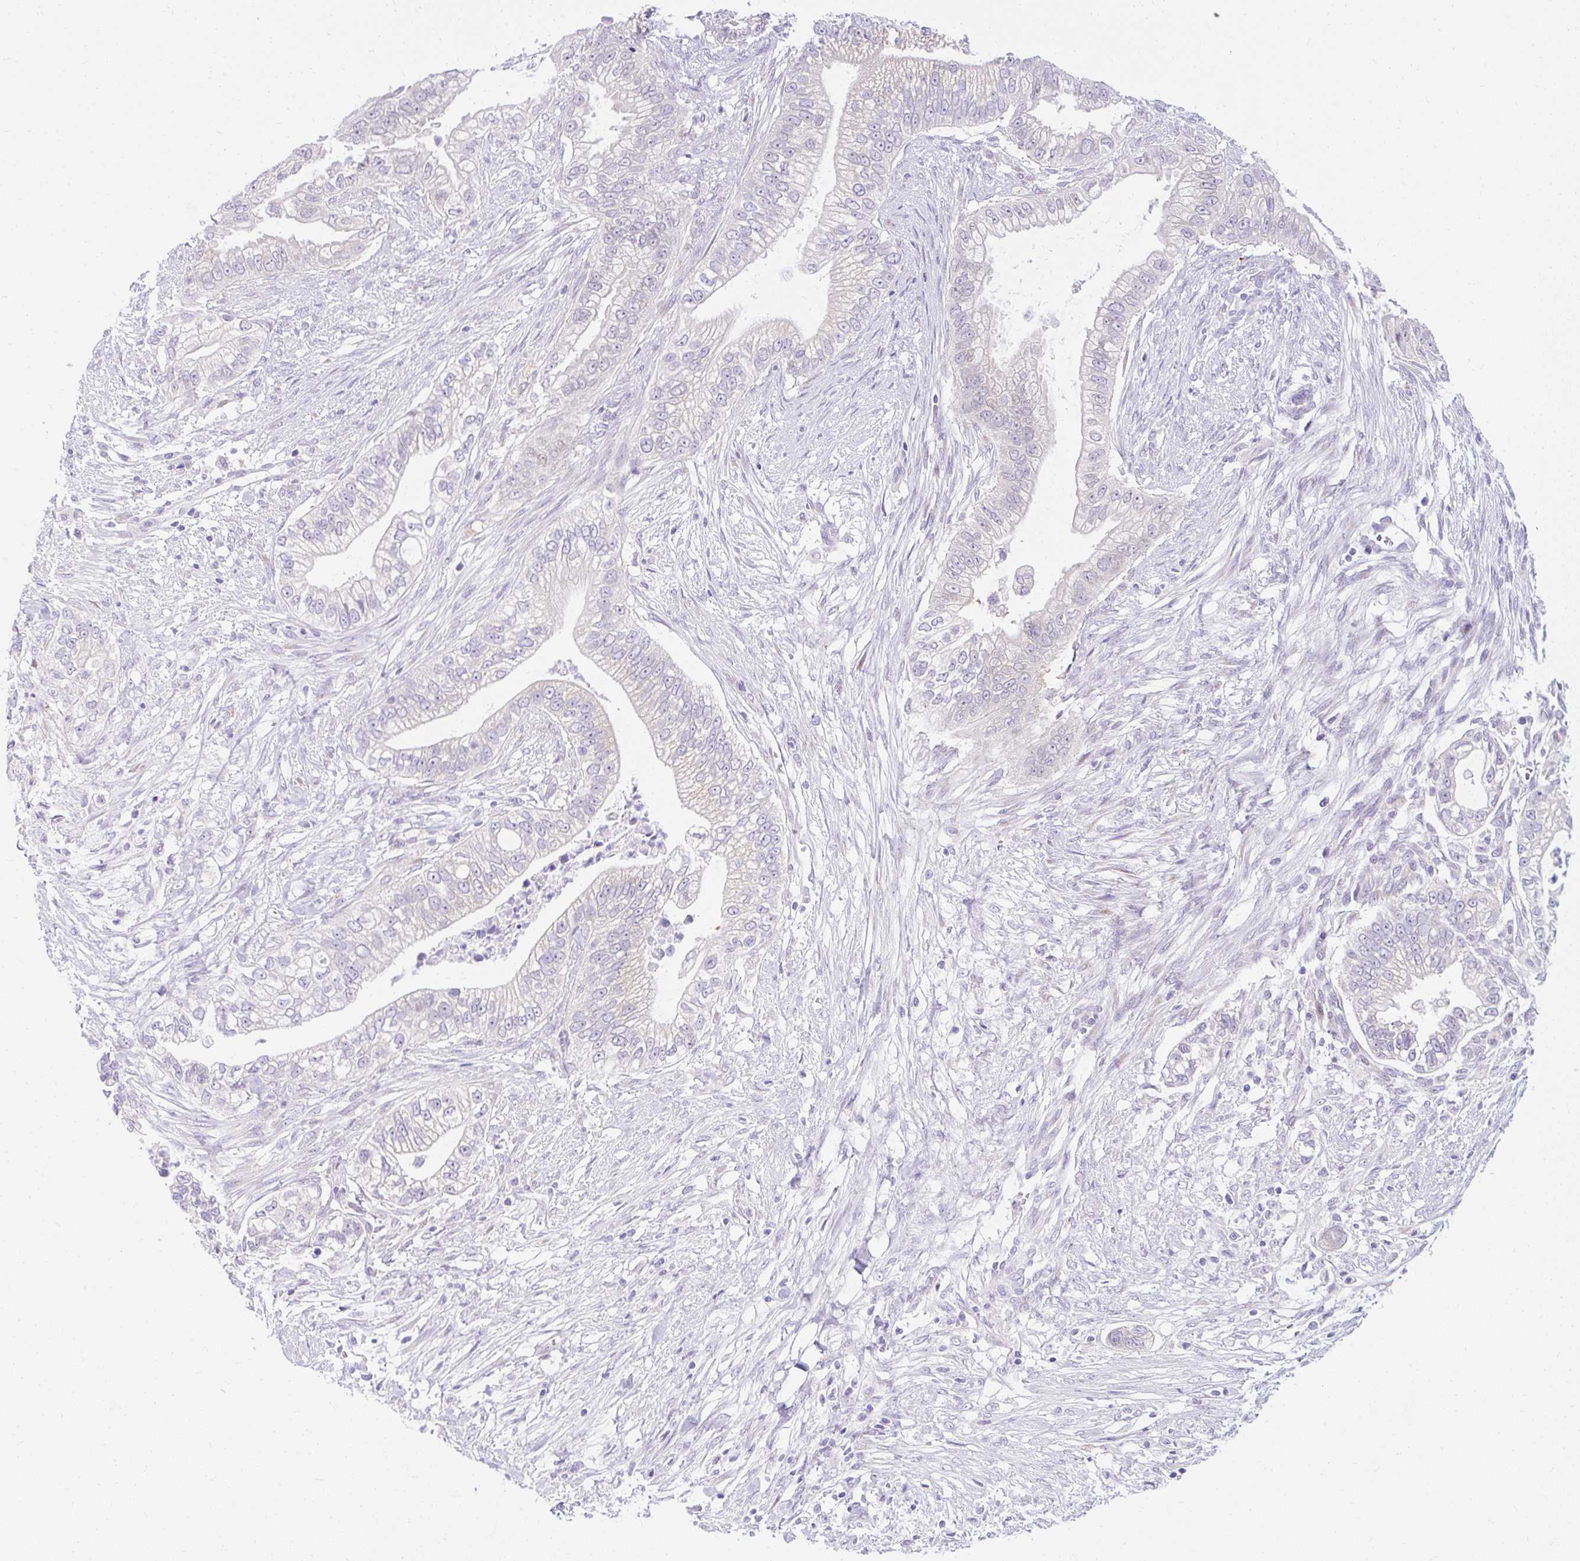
{"staining": {"intensity": "negative", "quantity": "none", "location": "none"}, "tissue": "pancreatic cancer", "cell_type": "Tumor cells", "image_type": "cancer", "snomed": [{"axis": "morphology", "description": "Adenocarcinoma, NOS"}, {"axis": "topography", "description": "Pancreas"}], "caption": "IHC of pancreatic adenocarcinoma shows no positivity in tumor cells. The staining is performed using DAB brown chromogen with nuclei counter-stained in using hematoxylin.", "gene": "GOLGA8A", "patient": {"sex": "male", "age": 70}}